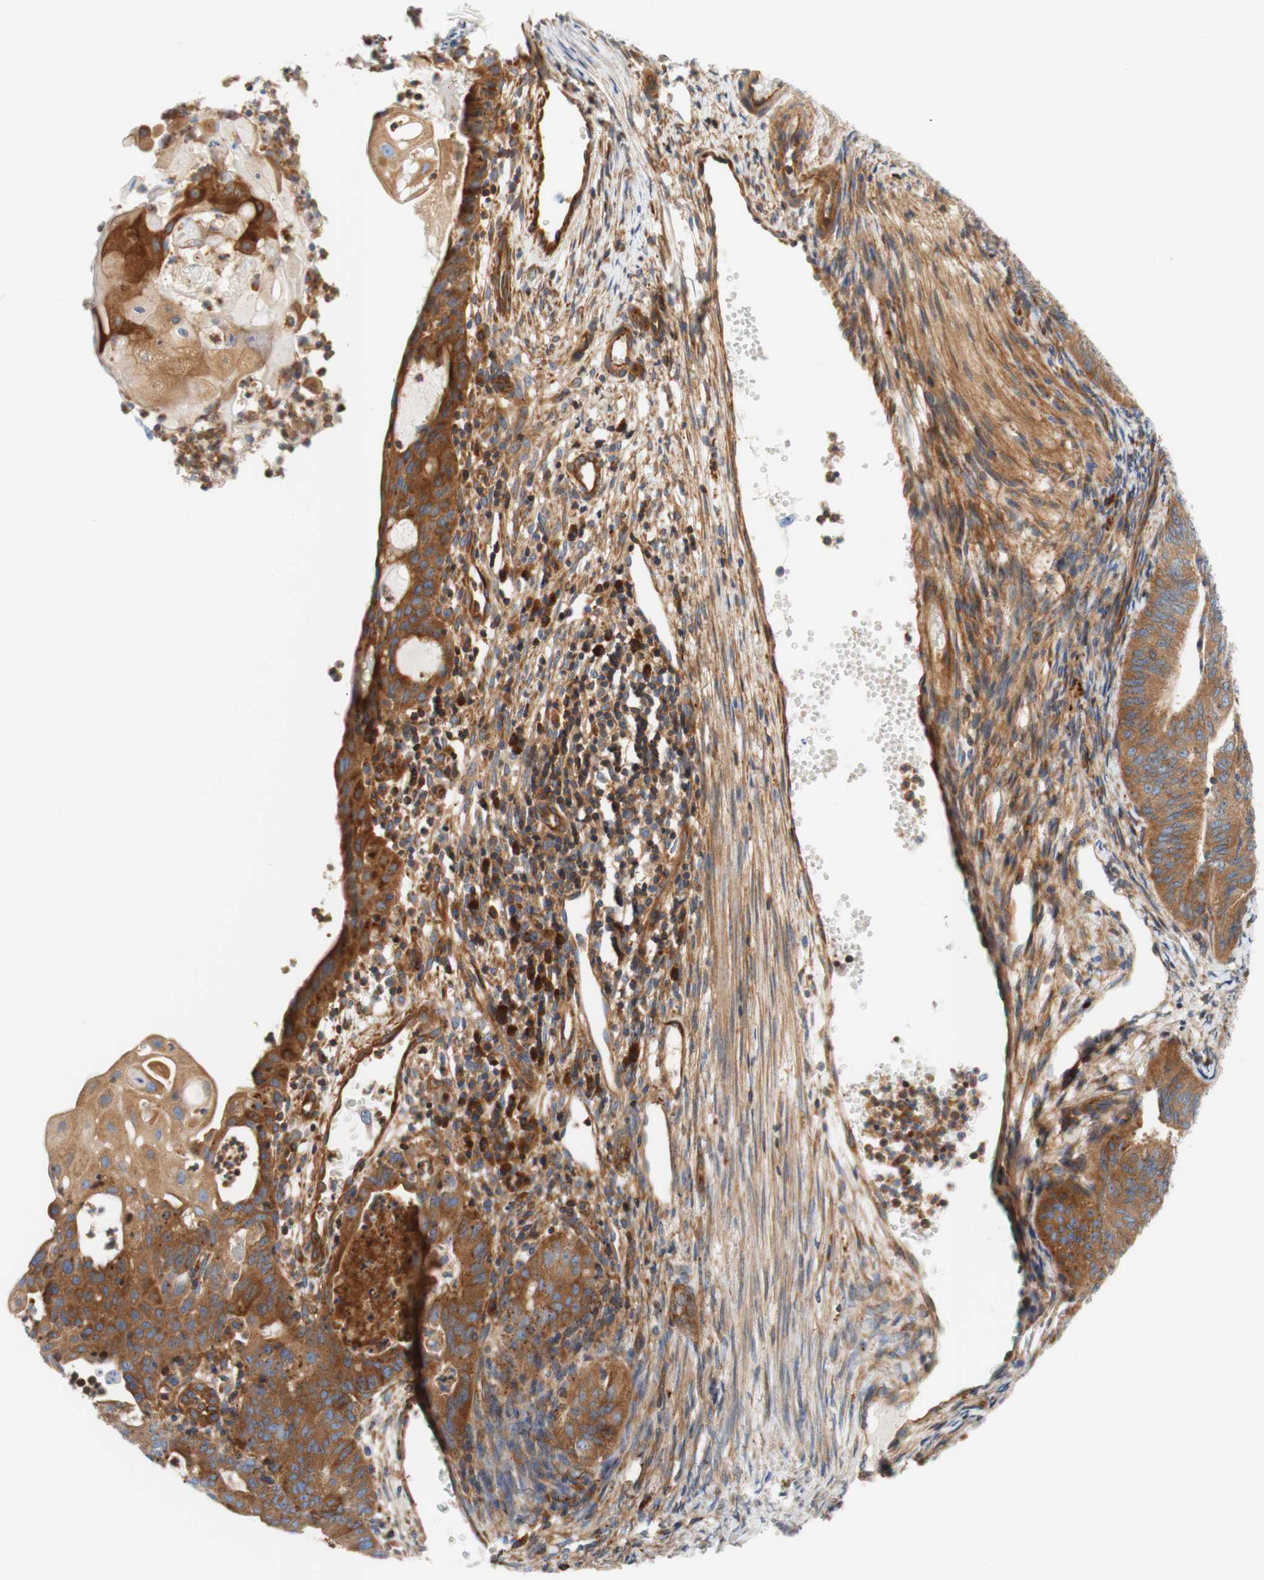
{"staining": {"intensity": "moderate", "quantity": "25%-75%", "location": "cytoplasmic/membranous"}, "tissue": "endometrial cancer", "cell_type": "Tumor cells", "image_type": "cancer", "snomed": [{"axis": "morphology", "description": "Adenocarcinoma, NOS"}, {"axis": "topography", "description": "Endometrium"}], "caption": "There is medium levels of moderate cytoplasmic/membranous expression in tumor cells of adenocarcinoma (endometrial), as demonstrated by immunohistochemical staining (brown color).", "gene": "STOM", "patient": {"sex": "female", "age": 32}}